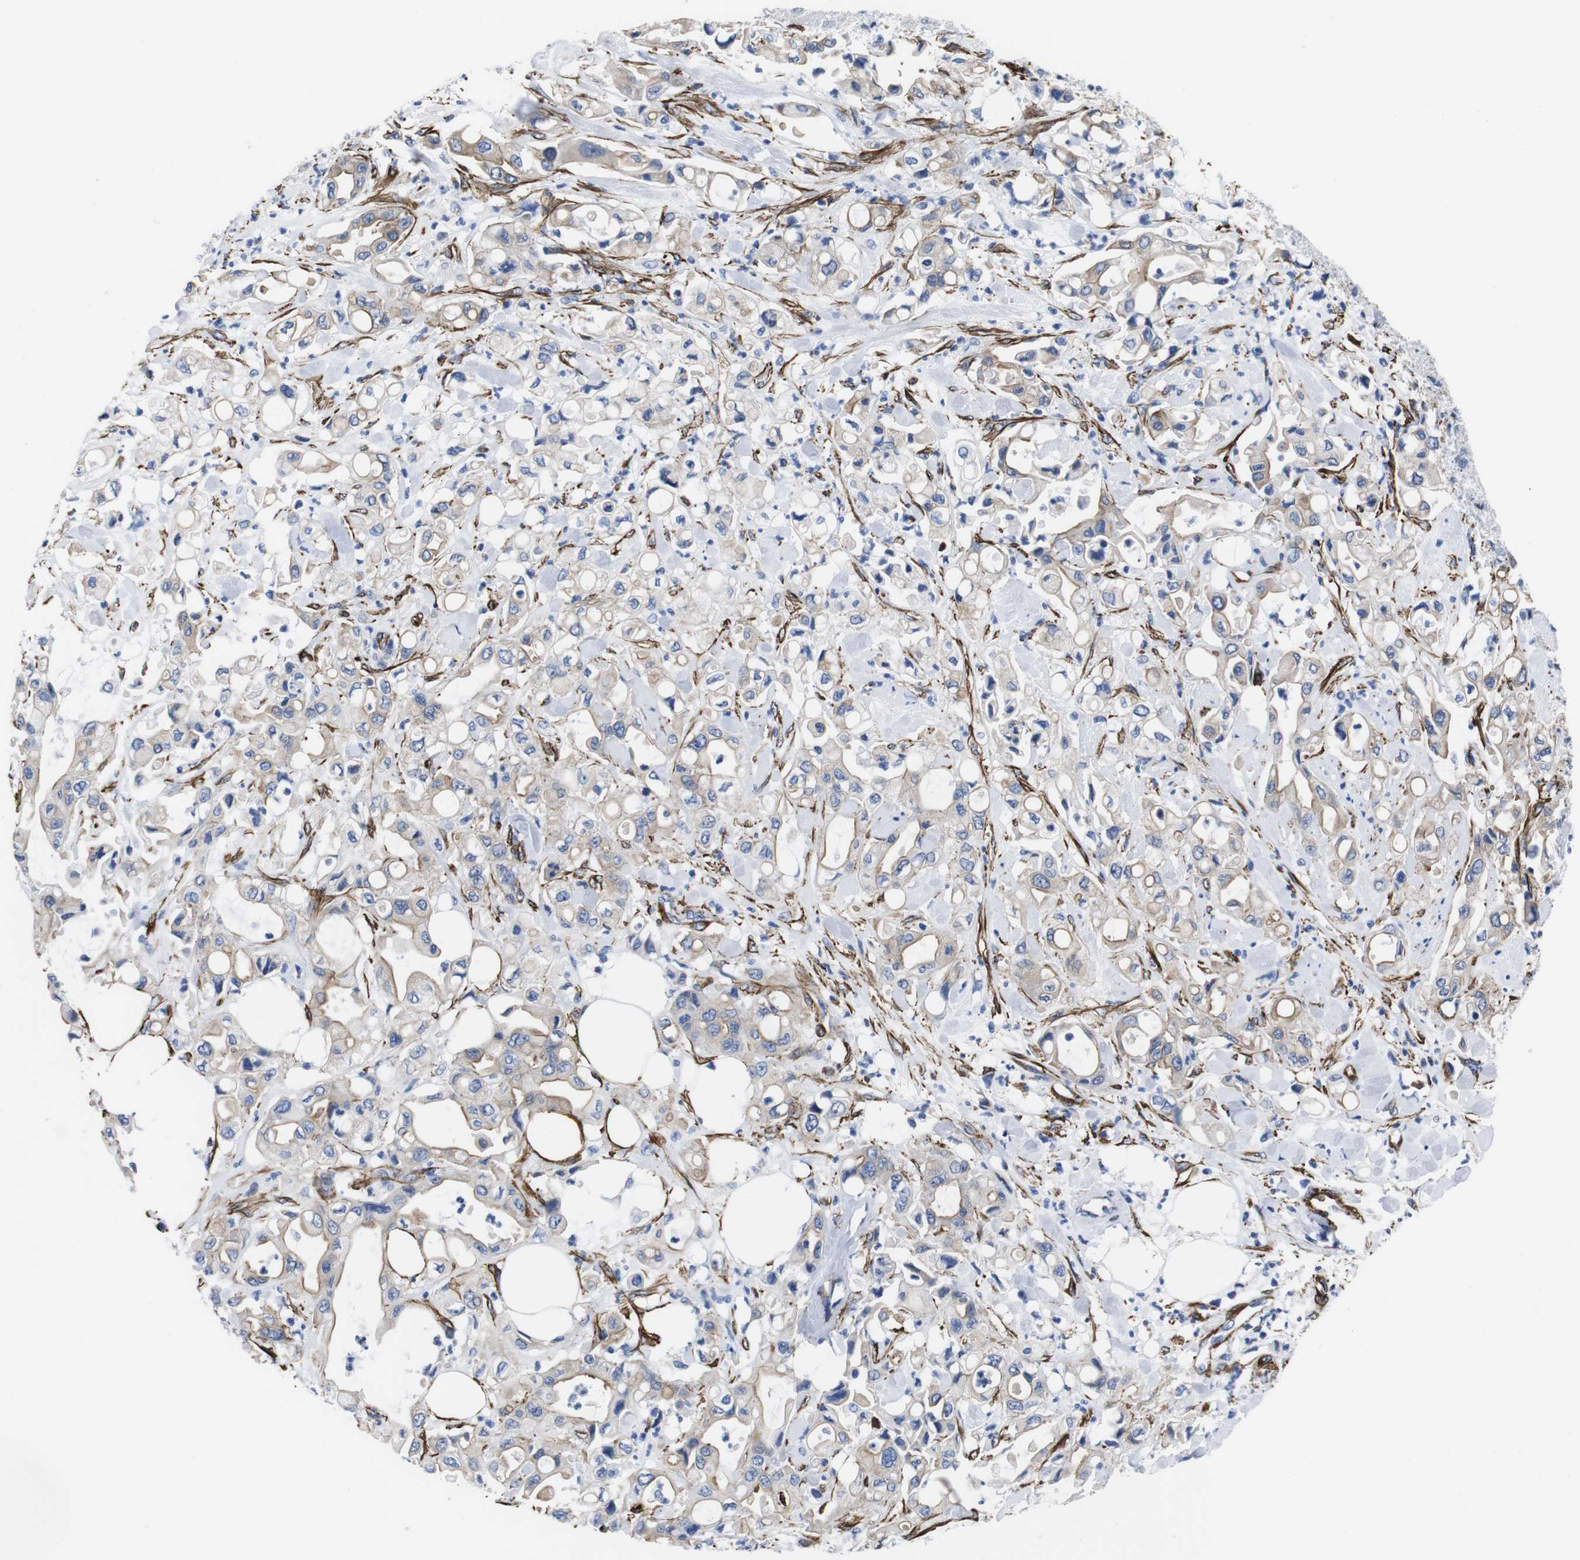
{"staining": {"intensity": "weak", "quantity": "25%-75%", "location": "cytoplasmic/membranous"}, "tissue": "pancreatic cancer", "cell_type": "Tumor cells", "image_type": "cancer", "snomed": [{"axis": "morphology", "description": "Adenocarcinoma, NOS"}, {"axis": "topography", "description": "Pancreas"}], "caption": "Approximately 25%-75% of tumor cells in adenocarcinoma (pancreatic) exhibit weak cytoplasmic/membranous protein positivity as visualized by brown immunohistochemical staining.", "gene": "WNT10A", "patient": {"sex": "male", "age": 70}}